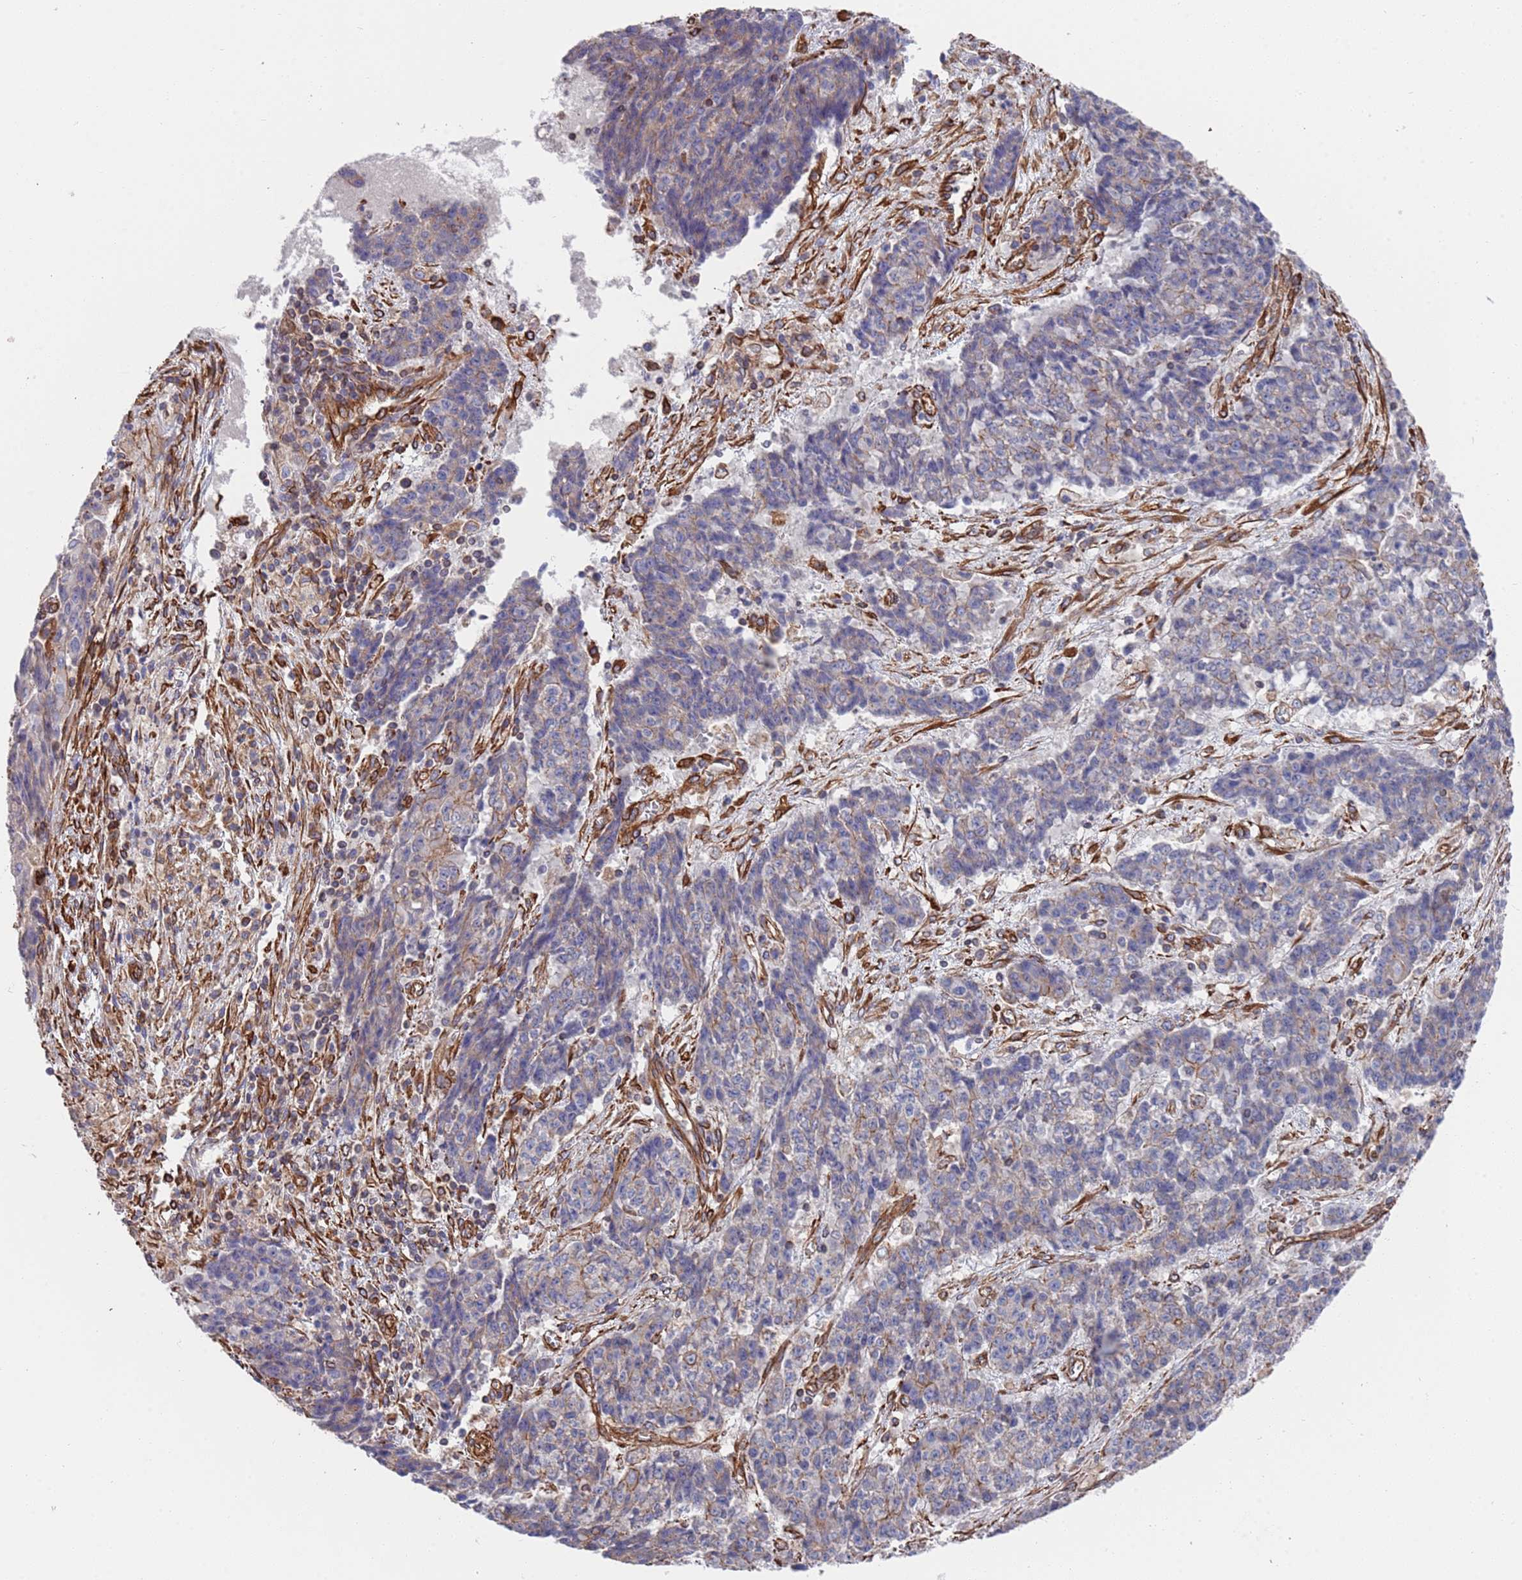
{"staining": {"intensity": "negative", "quantity": "none", "location": "none"}, "tissue": "ovarian cancer", "cell_type": "Tumor cells", "image_type": "cancer", "snomed": [{"axis": "morphology", "description": "Carcinoma, endometroid"}, {"axis": "topography", "description": "Ovary"}], "caption": "Human ovarian cancer (endometroid carcinoma) stained for a protein using IHC shows no positivity in tumor cells.", "gene": "JAKMIP2", "patient": {"sex": "female", "age": 42}}